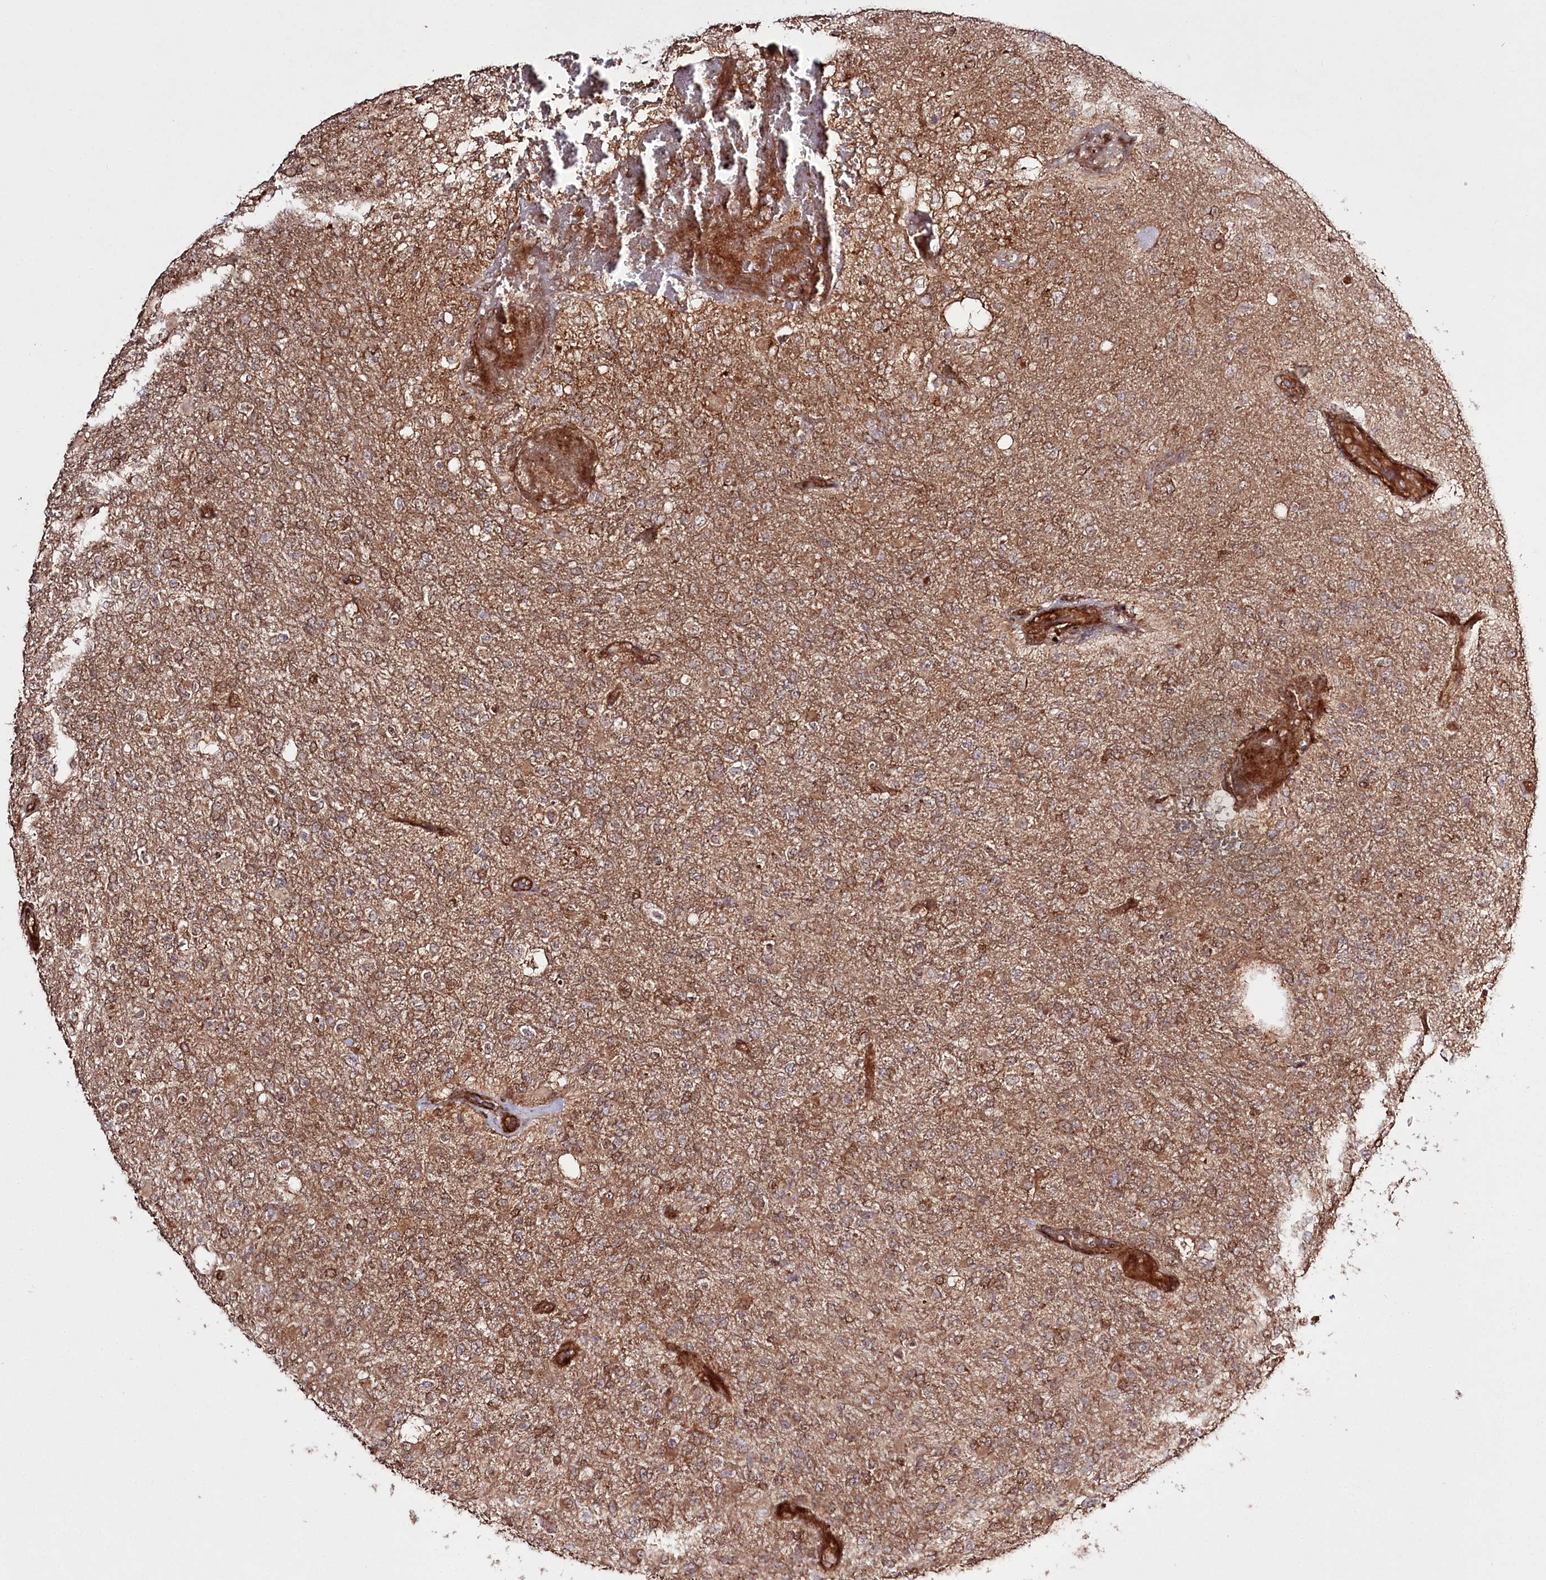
{"staining": {"intensity": "moderate", "quantity": ">75%", "location": "cytoplasmic/membranous"}, "tissue": "glioma", "cell_type": "Tumor cells", "image_type": "cancer", "snomed": [{"axis": "morphology", "description": "Glioma, malignant, High grade"}, {"axis": "topography", "description": "Brain"}], "caption": "An IHC photomicrograph of neoplastic tissue is shown. Protein staining in brown labels moderate cytoplasmic/membranous positivity in malignant glioma (high-grade) within tumor cells.", "gene": "REXO2", "patient": {"sex": "female", "age": 74}}